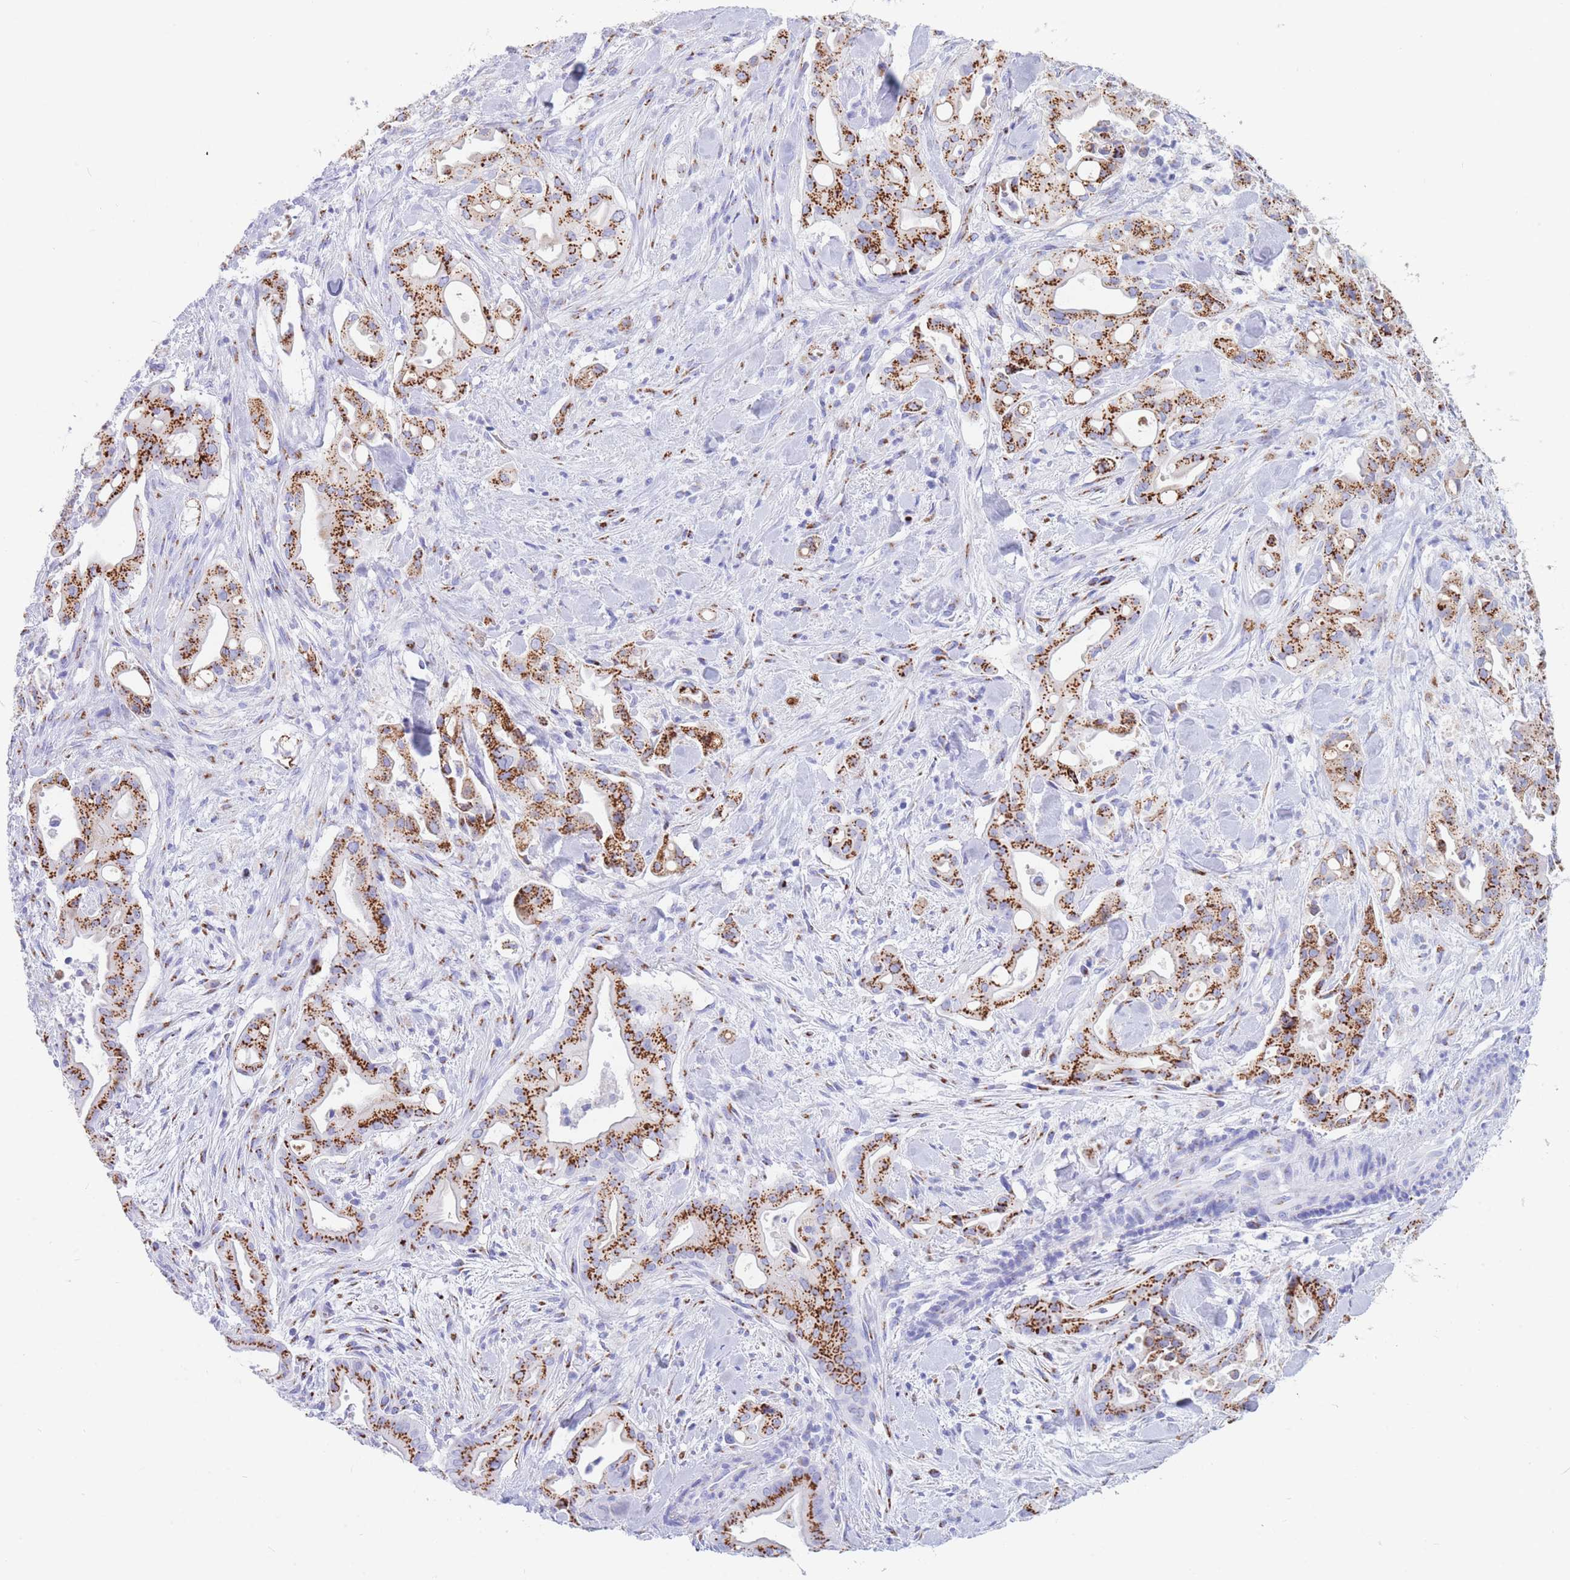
{"staining": {"intensity": "strong", "quantity": ">75%", "location": "cytoplasmic/membranous"}, "tissue": "liver cancer", "cell_type": "Tumor cells", "image_type": "cancer", "snomed": [{"axis": "morphology", "description": "Cholangiocarcinoma"}, {"axis": "topography", "description": "Liver"}], "caption": "DAB immunohistochemical staining of human liver cancer shows strong cytoplasmic/membranous protein staining in approximately >75% of tumor cells.", "gene": "FAM3C", "patient": {"sex": "female", "age": 68}}